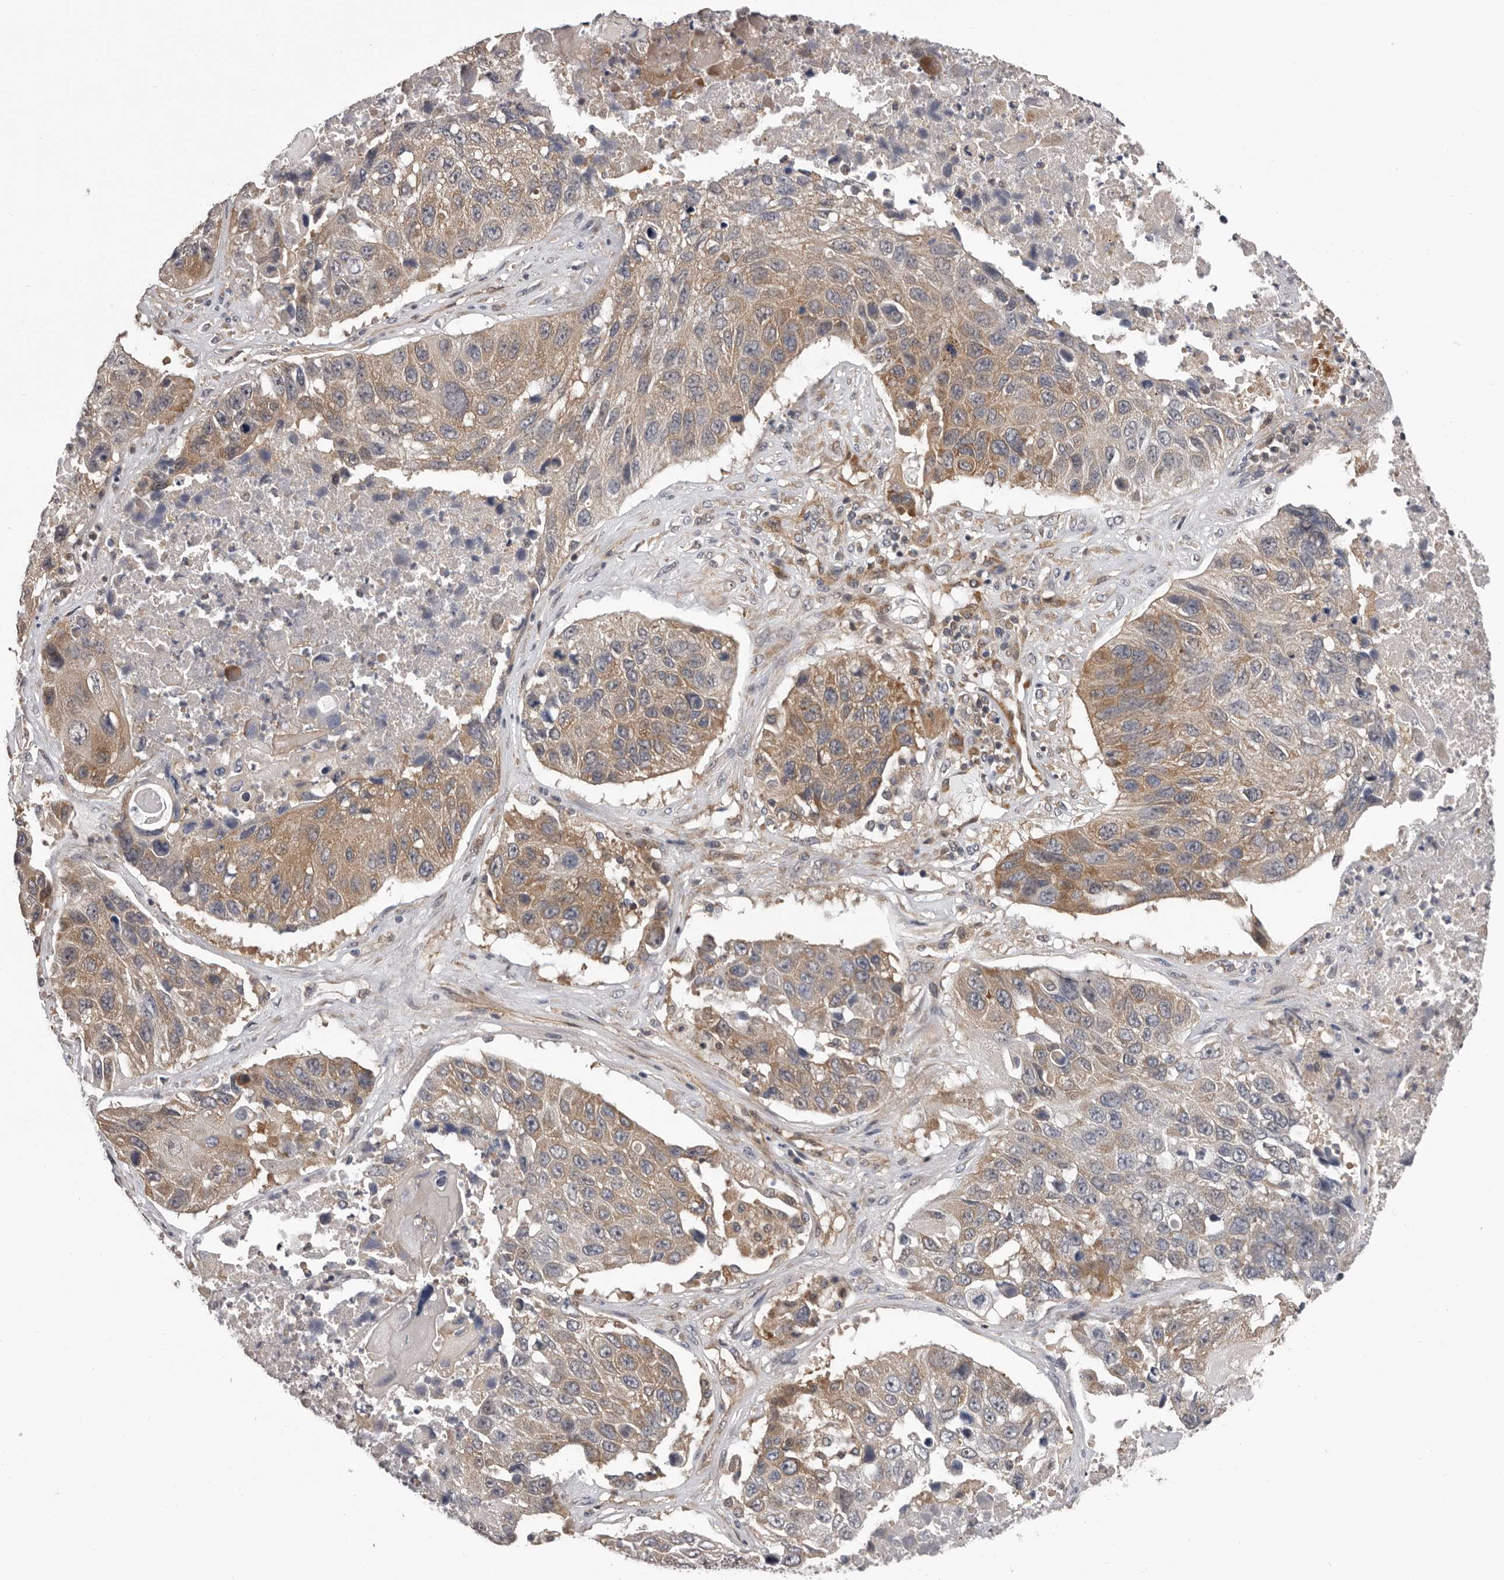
{"staining": {"intensity": "moderate", "quantity": "25%-75%", "location": "cytoplasmic/membranous"}, "tissue": "lung cancer", "cell_type": "Tumor cells", "image_type": "cancer", "snomed": [{"axis": "morphology", "description": "Squamous cell carcinoma, NOS"}, {"axis": "topography", "description": "Lung"}], "caption": "Lung cancer stained with immunohistochemistry (IHC) displays moderate cytoplasmic/membranous expression in approximately 25%-75% of tumor cells.", "gene": "VPS37A", "patient": {"sex": "male", "age": 61}}